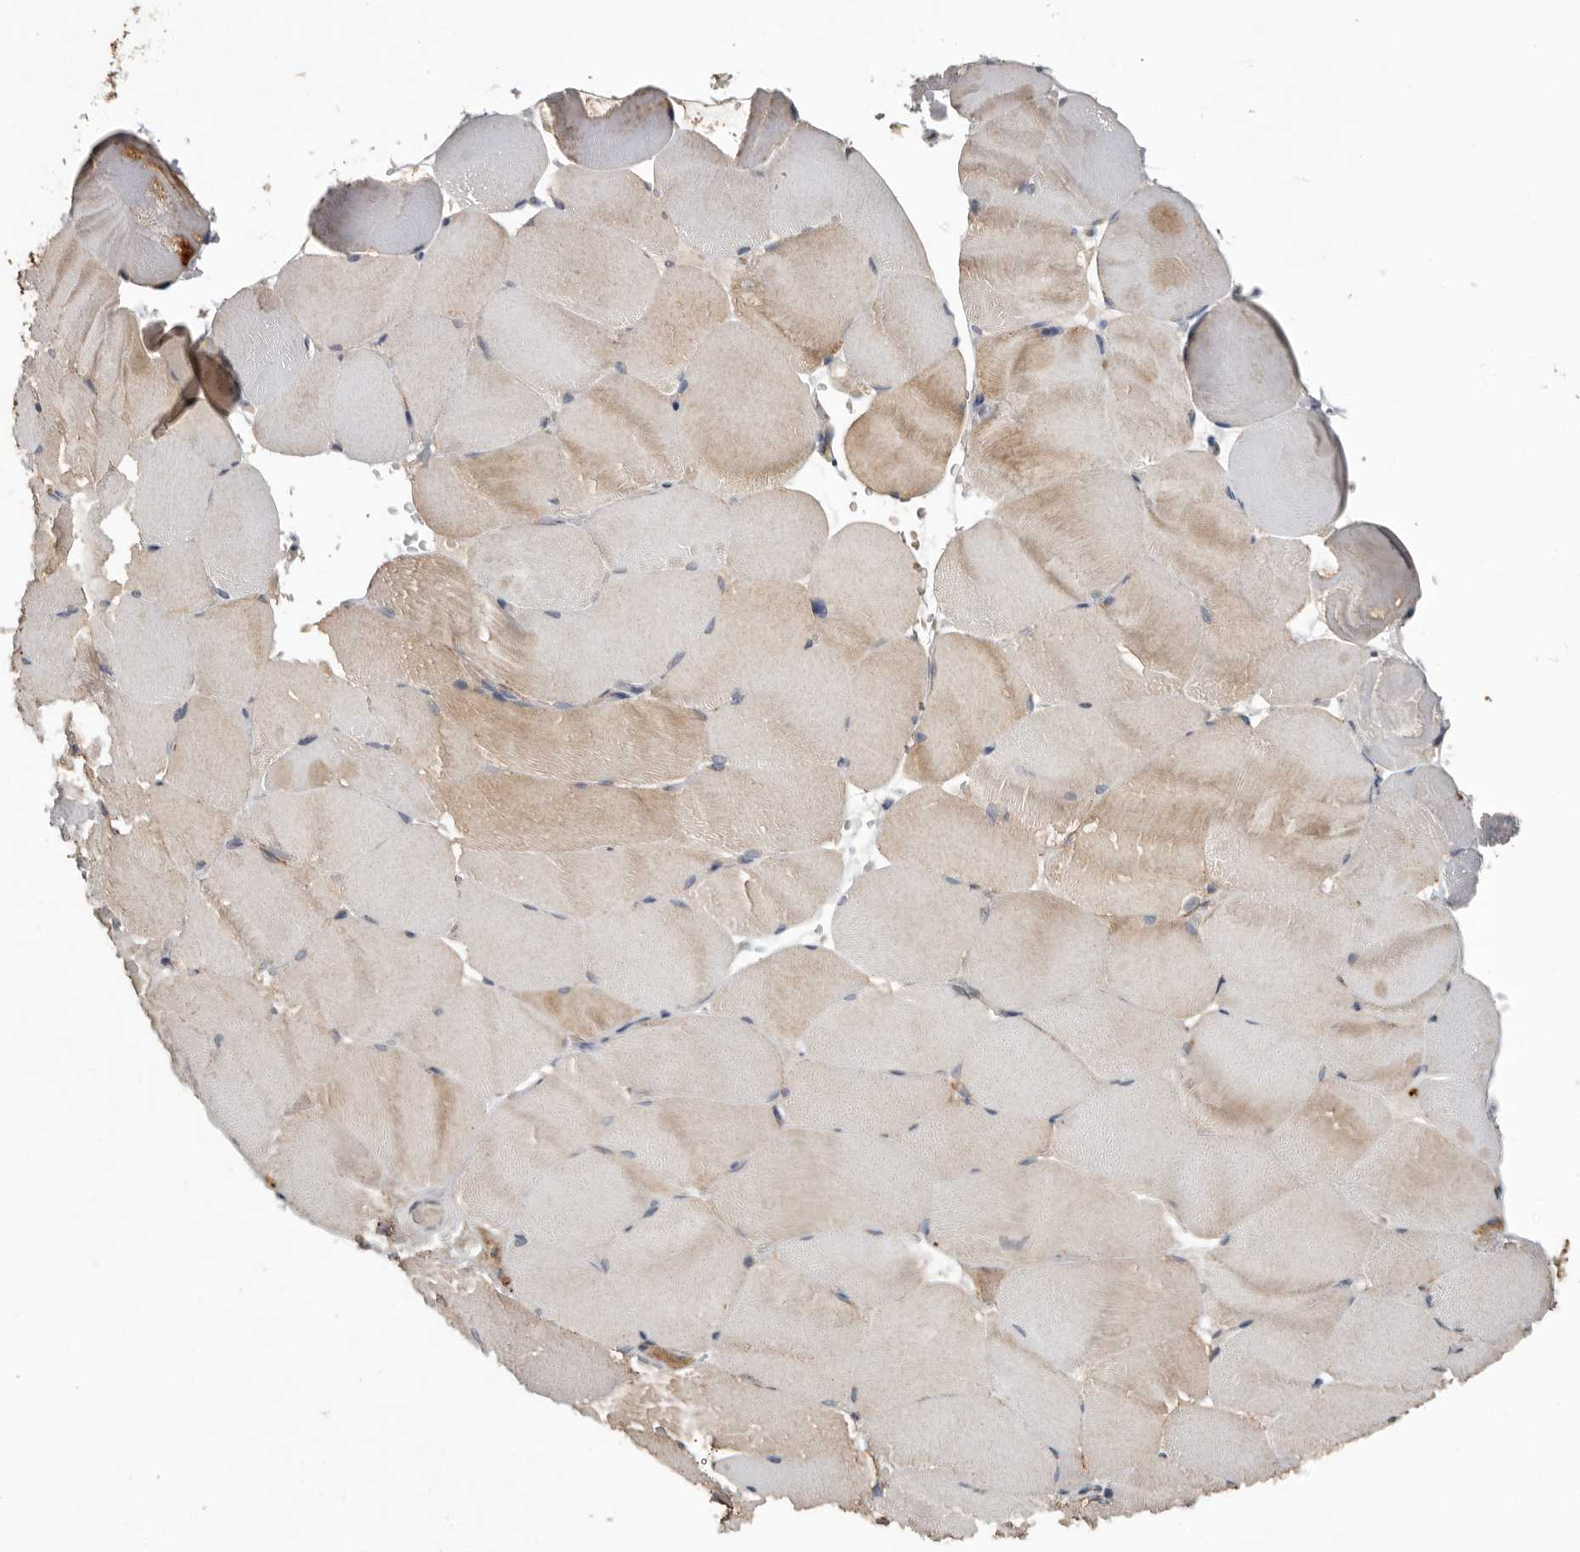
{"staining": {"intensity": "moderate", "quantity": "25%-75%", "location": "cytoplasmic/membranous"}, "tissue": "skeletal muscle", "cell_type": "Myocytes", "image_type": "normal", "snomed": [{"axis": "morphology", "description": "Normal tissue, NOS"}, {"axis": "topography", "description": "Skeletal muscle"}, {"axis": "topography", "description": "Parathyroid gland"}], "caption": "IHC of normal human skeletal muscle displays medium levels of moderate cytoplasmic/membranous positivity in about 25%-75% of myocytes. Using DAB (3,3'-diaminobenzidine) (brown) and hematoxylin (blue) stains, captured at high magnification using brightfield microscopy.", "gene": "MTF1", "patient": {"sex": "female", "age": 37}}